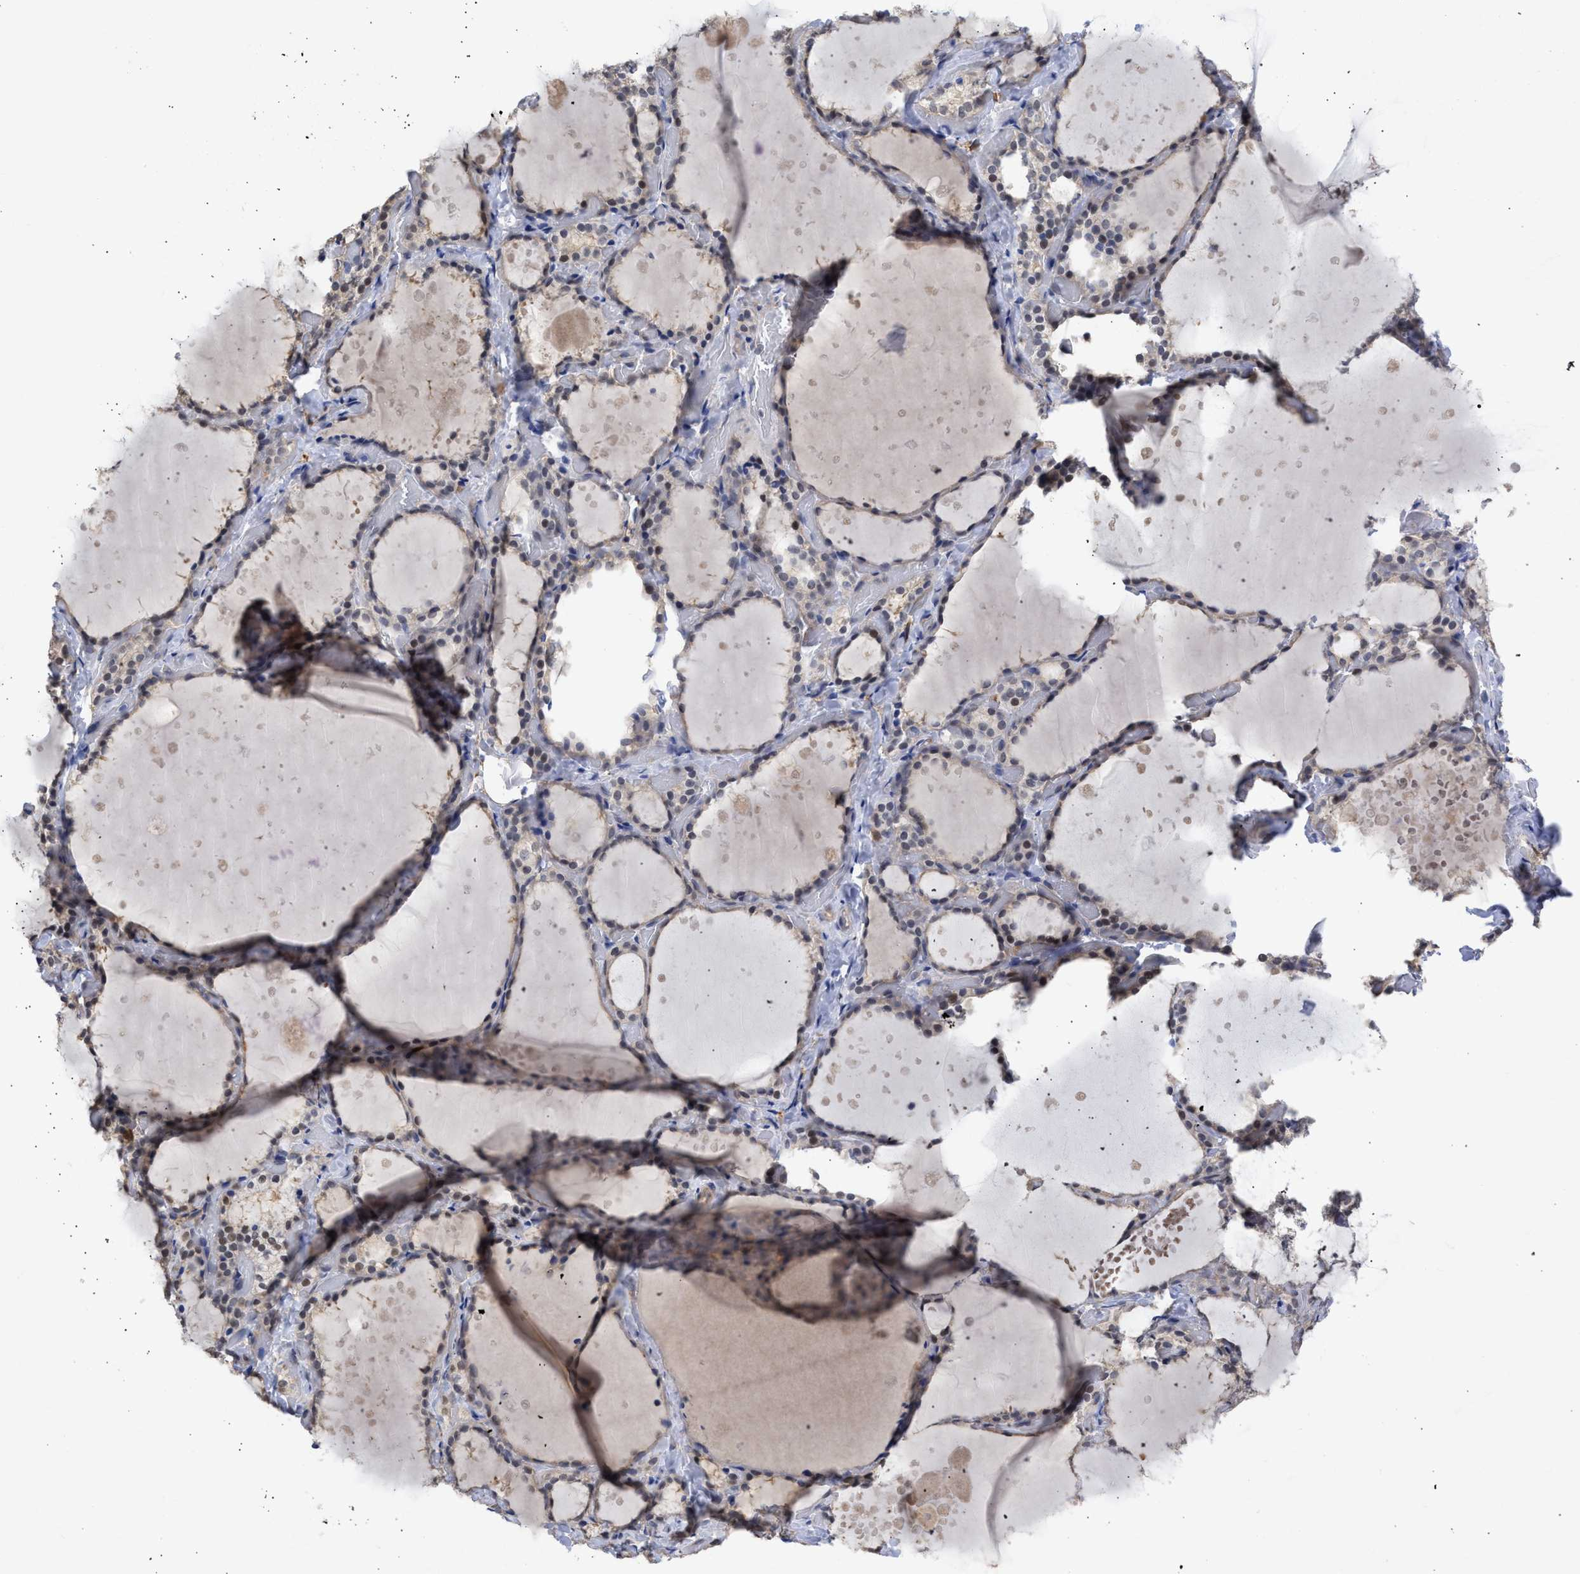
{"staining": {"intensity": "weak", "quantity": "25%-75%", "location": "cytoplasmic/membranous,nuclear"}, "tissue": "thyroid gland", "cell_type": "Glandular cells", "image_type": "normal", "snomed": [{"axis": "morphology", "description": "Normal tissue, NOS"}, {"axis": "topography", "description": "Thyroid gland"}], "caption": "Approximately 25%-75% of glandular cells in unremarkable thyroid gland demonstrate weak cytoplasmic/membranous,nuclear protein expression as visualized by brown immunohistochemical staining.", "gene": "THRA", "patient": {"sex": "female", "age": 44}}